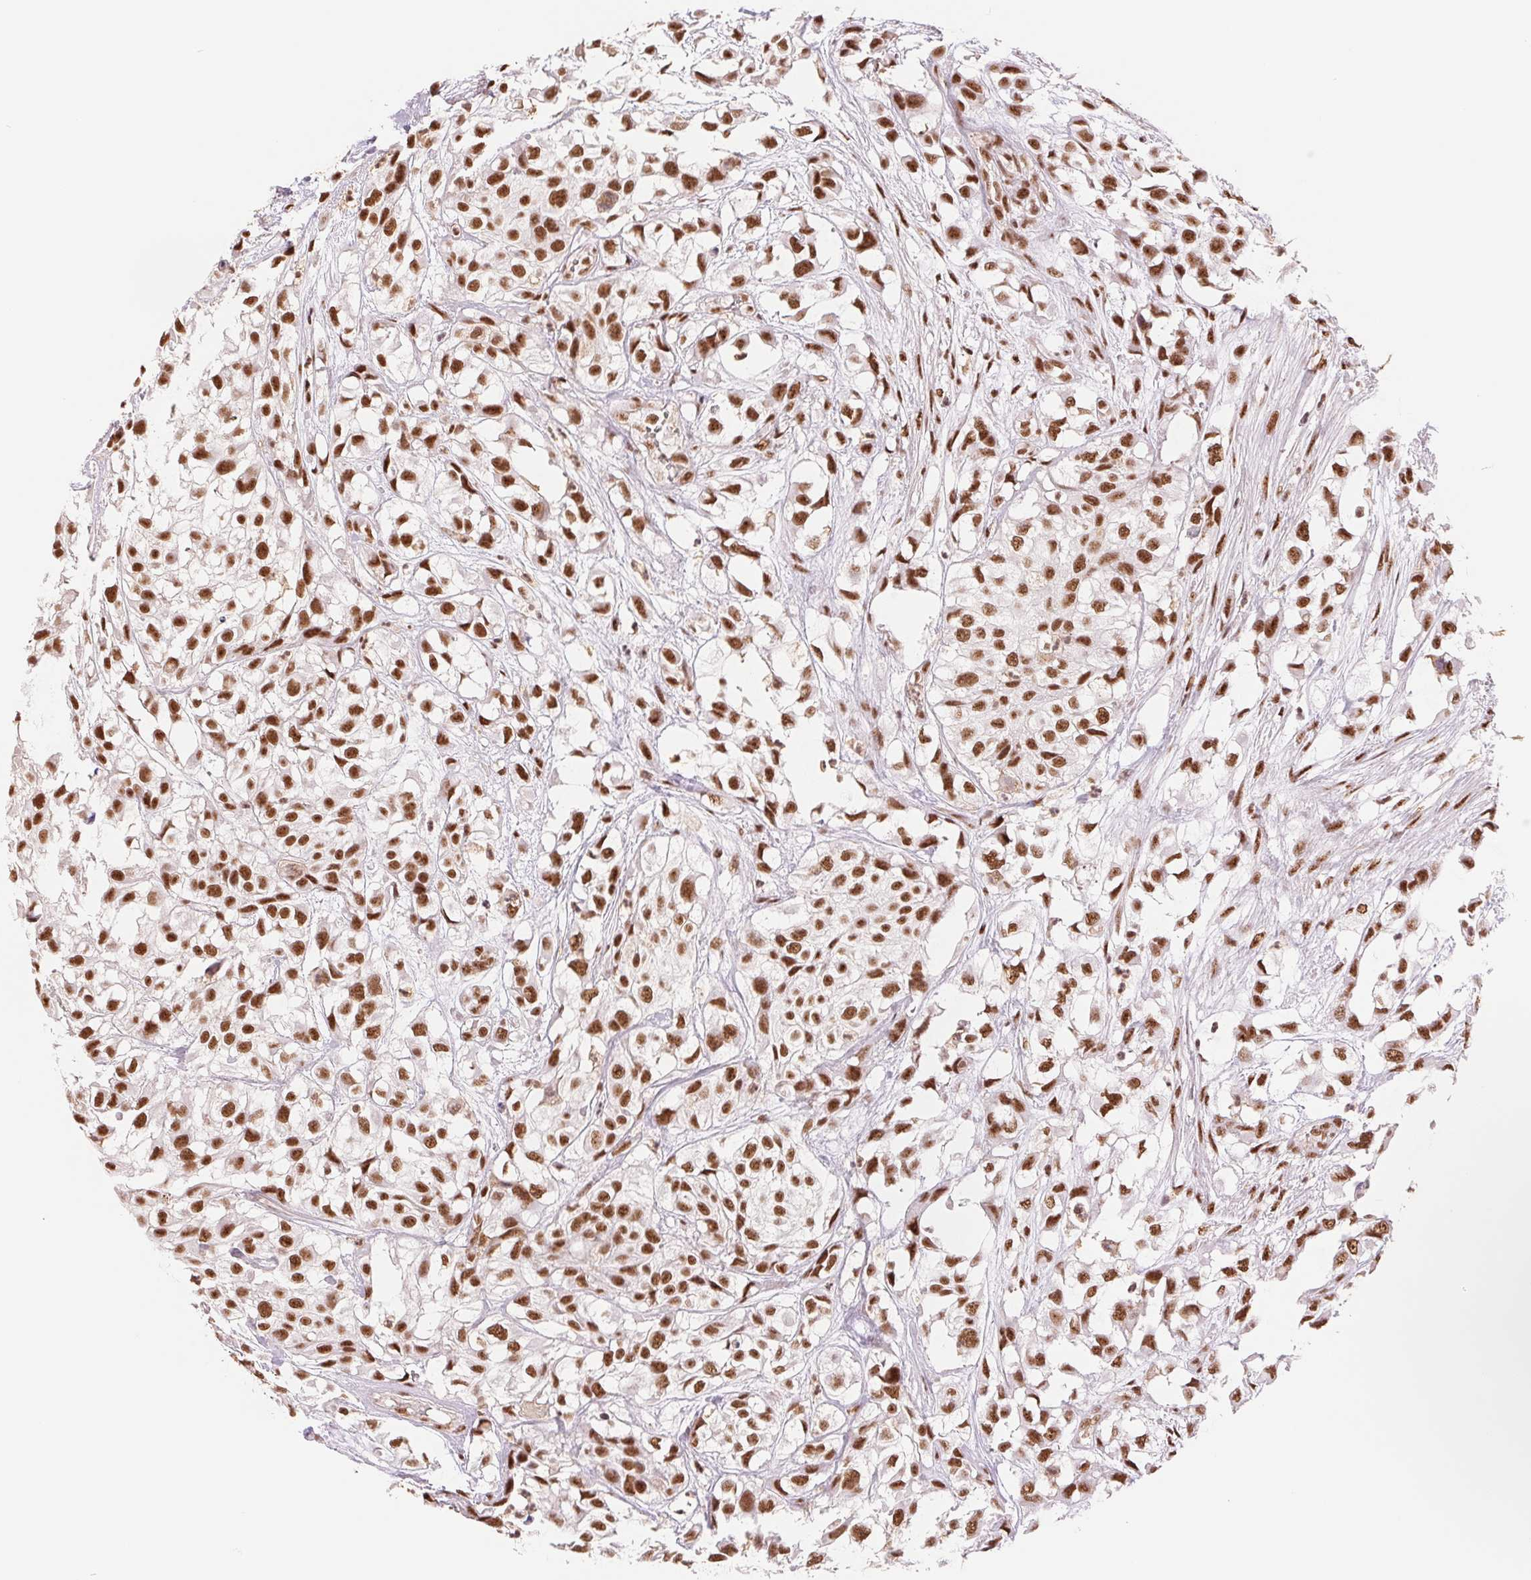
{"staining": {"intensity": "strong", "quantity": ">75%", "location": "nuclear"}, "tissue": "urothelial cancer", "cell_type": "Tumor cells", "image_type": "cancer", "snomed": [{"axis": "morphology", "description": "Urothelial carcinoma, High grade"}, {"axis": "topography", "description": "Urinary bladder"}], "caption": "Immunohistochemical staining of human urothelial cancer shows high levels of strong nuclear positivity in about >75% of tumor cells.", "gene": "SREK1", "patient": {"sex": "male", "age": 56}}